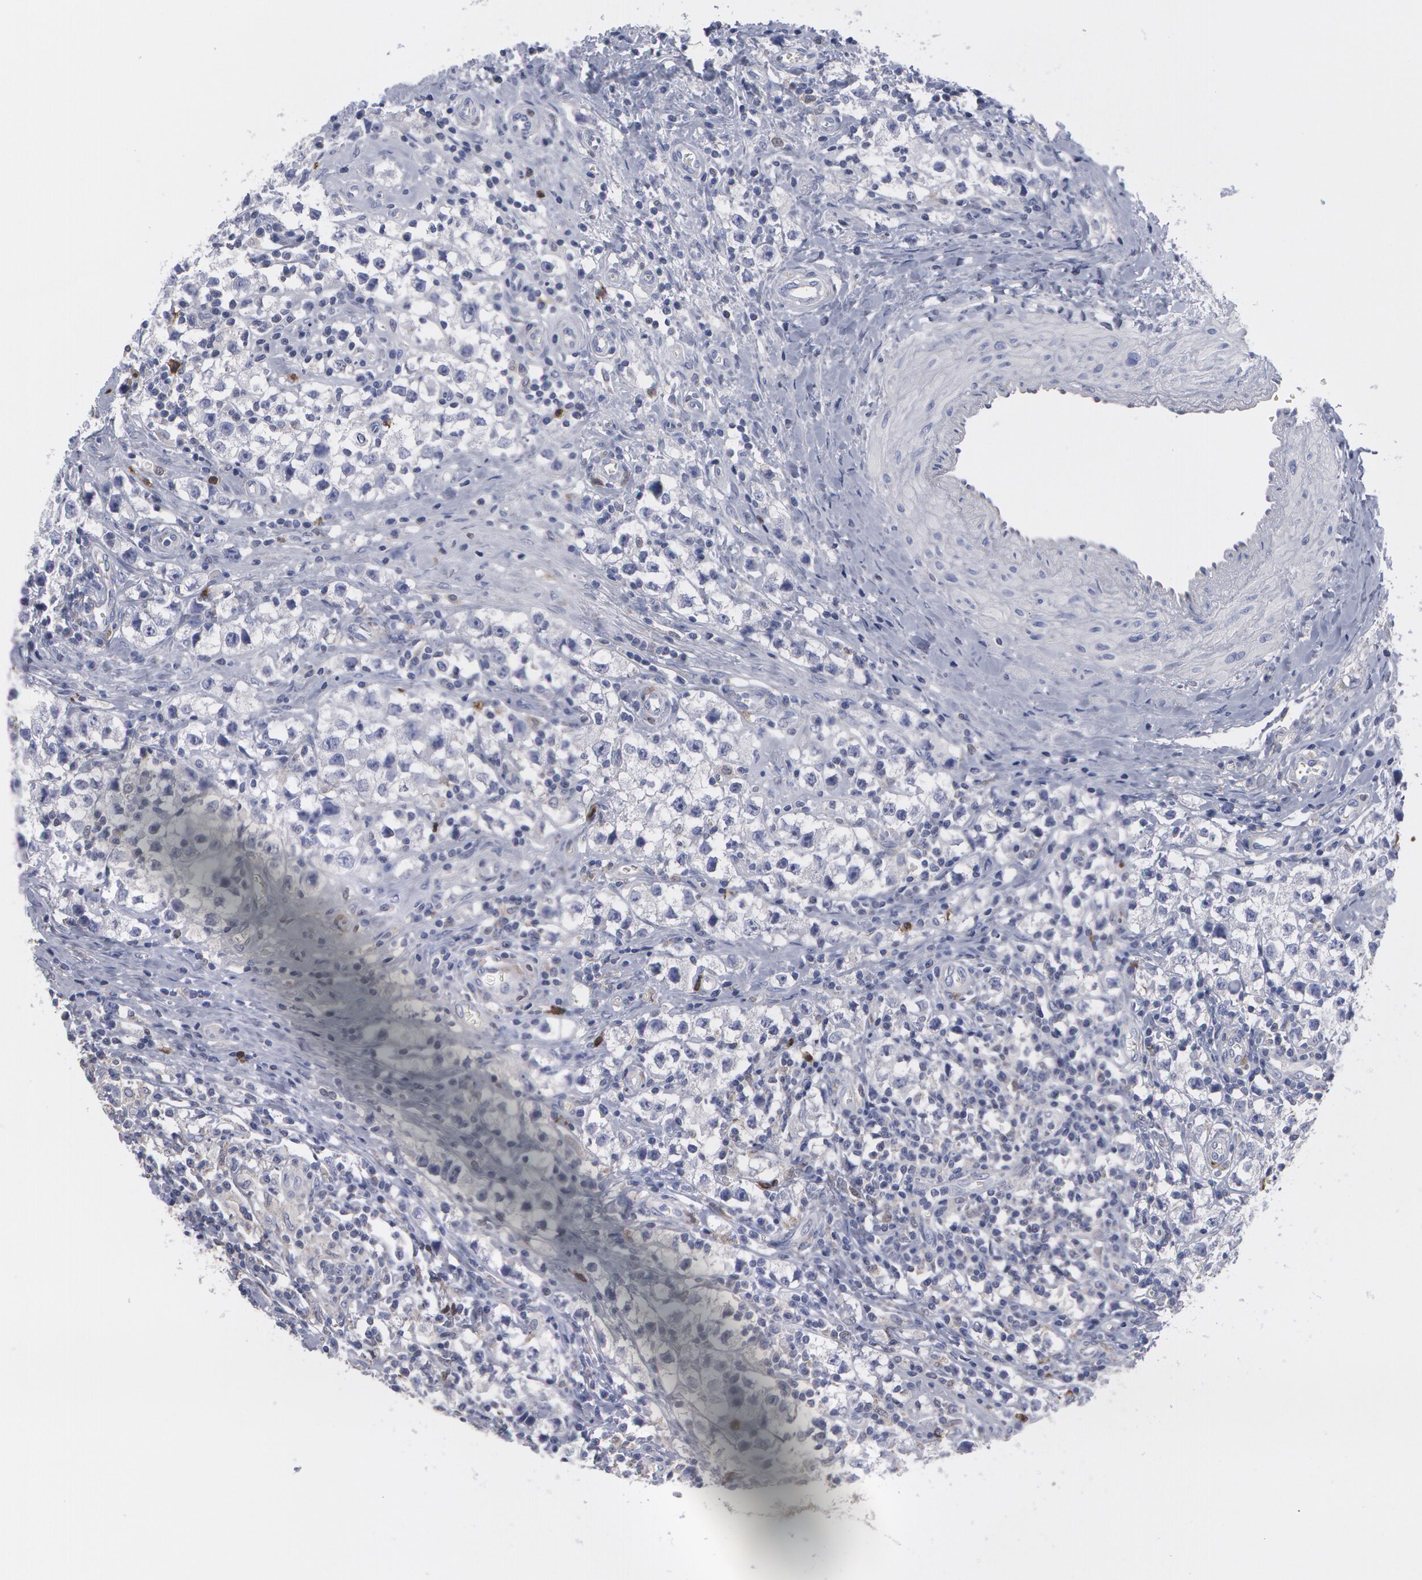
{"staining": {"intensity": "negative", "quantity": "none", "location": "none"}, "tissue": "testis cancer", "cell_type": "Tumor cells", "image_type": "cancer", "snomed": [{"axis": "morphology", "description": "Seminoma, NOS"}, {"axis": "topography", "description": "Testis"}], "caption": "Seminoma (testis) was stained to show a protein in brown. There is no significant expression in tumor cells.", "gene": "CAT", "patient": {"sex": "male", "age": 35}}